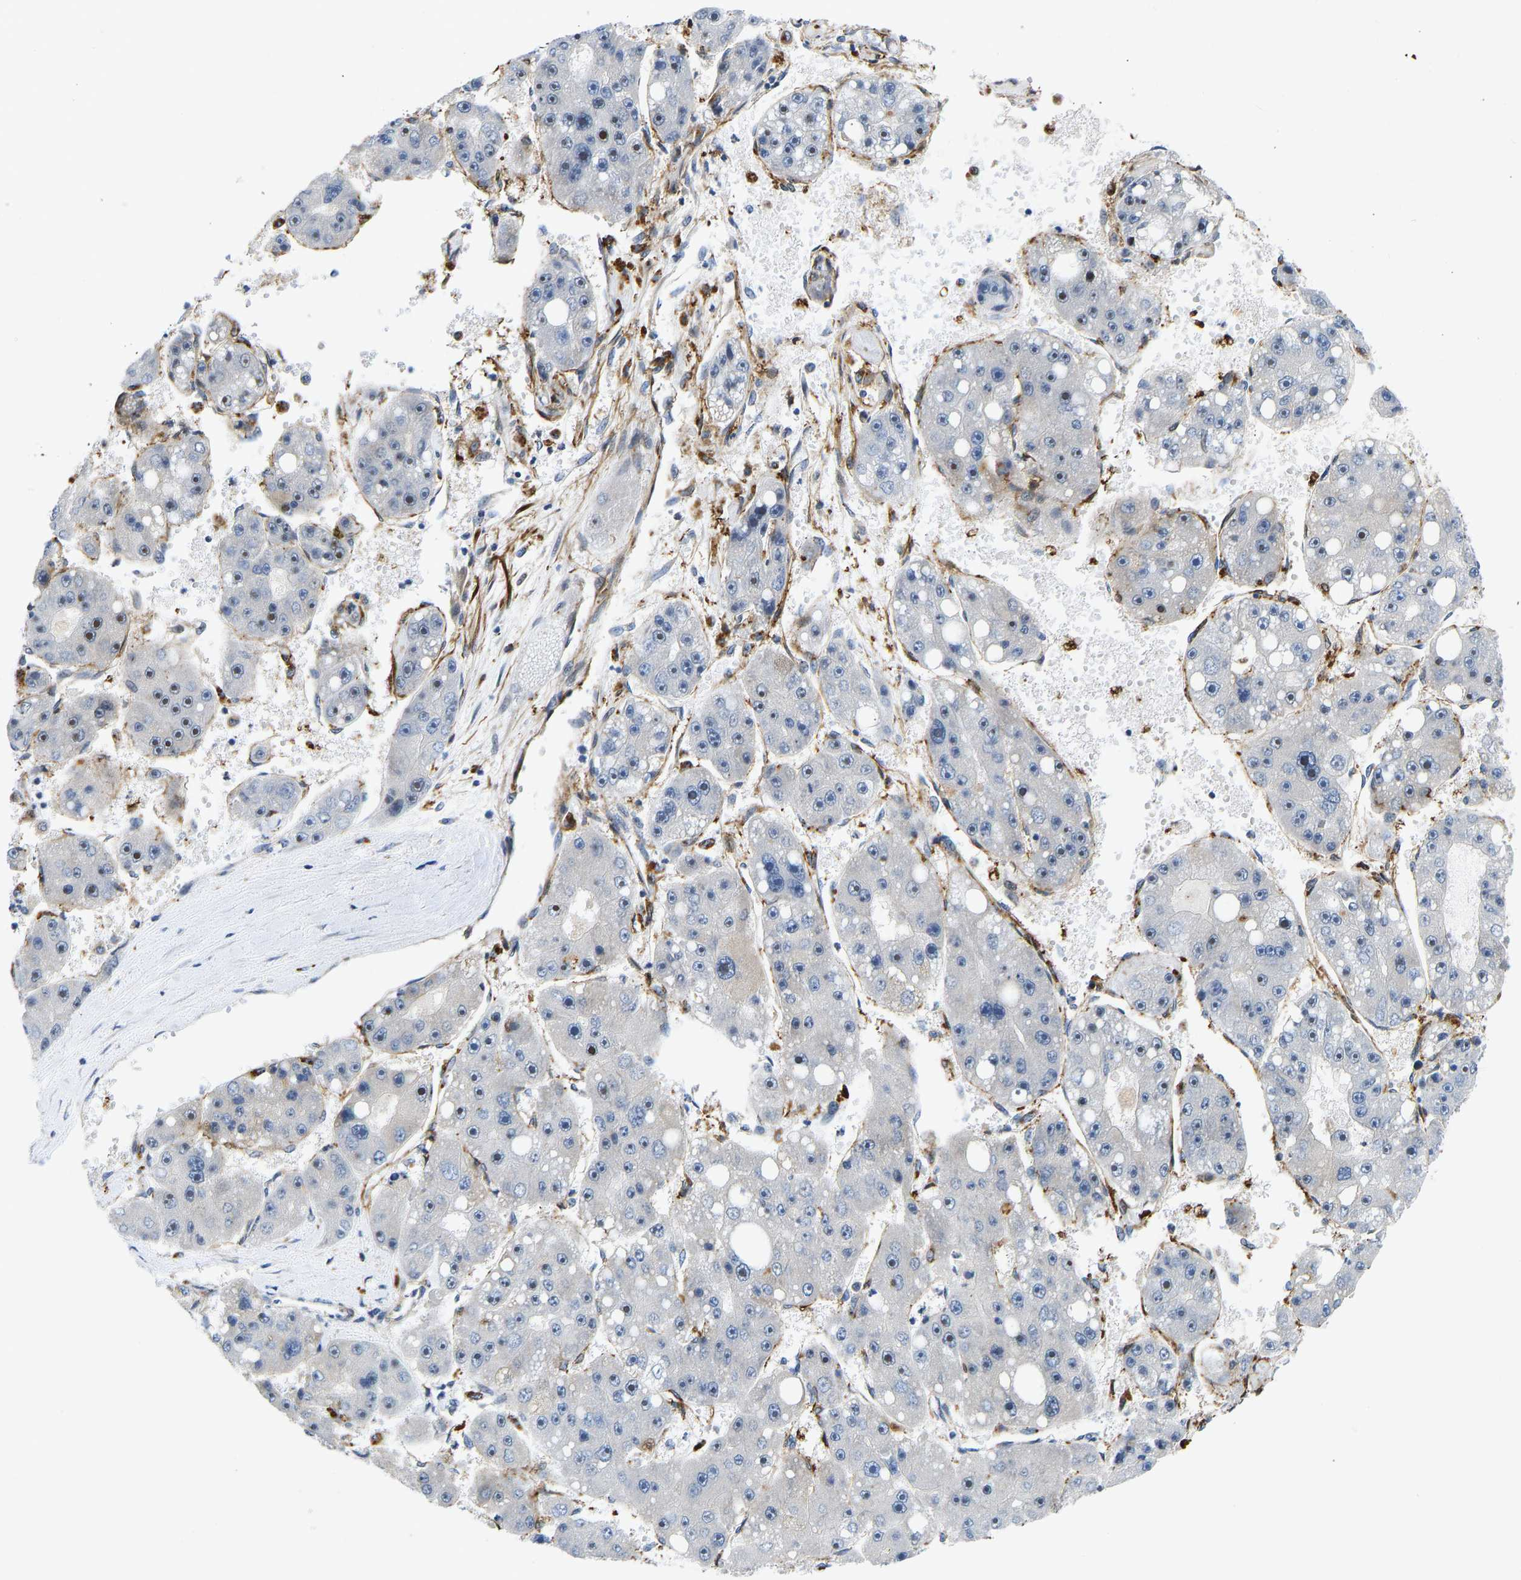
{"staining": {"intensity": "weak", "quantity": "<25%", "location": "nuclear"}, "tissue": "liver cancer", "cell_type": "Tumor cells", "image_type": "cancer", "snomed": [{"axis": "morphology", "description": "Carcinoma, Hepatocellular, NOS"}, {"axis": "topography", "description": "Liver"}], "caption": "This histopathology image is of liver cancer (hepatocellular carcinoma) stained with immunohistochemistry to label a protein in brown with the nuclei are counter-stained blue. There is no expression in tumor cells.", "gene": "RESF1", "patient": {"sex": "female", "age": 61}}